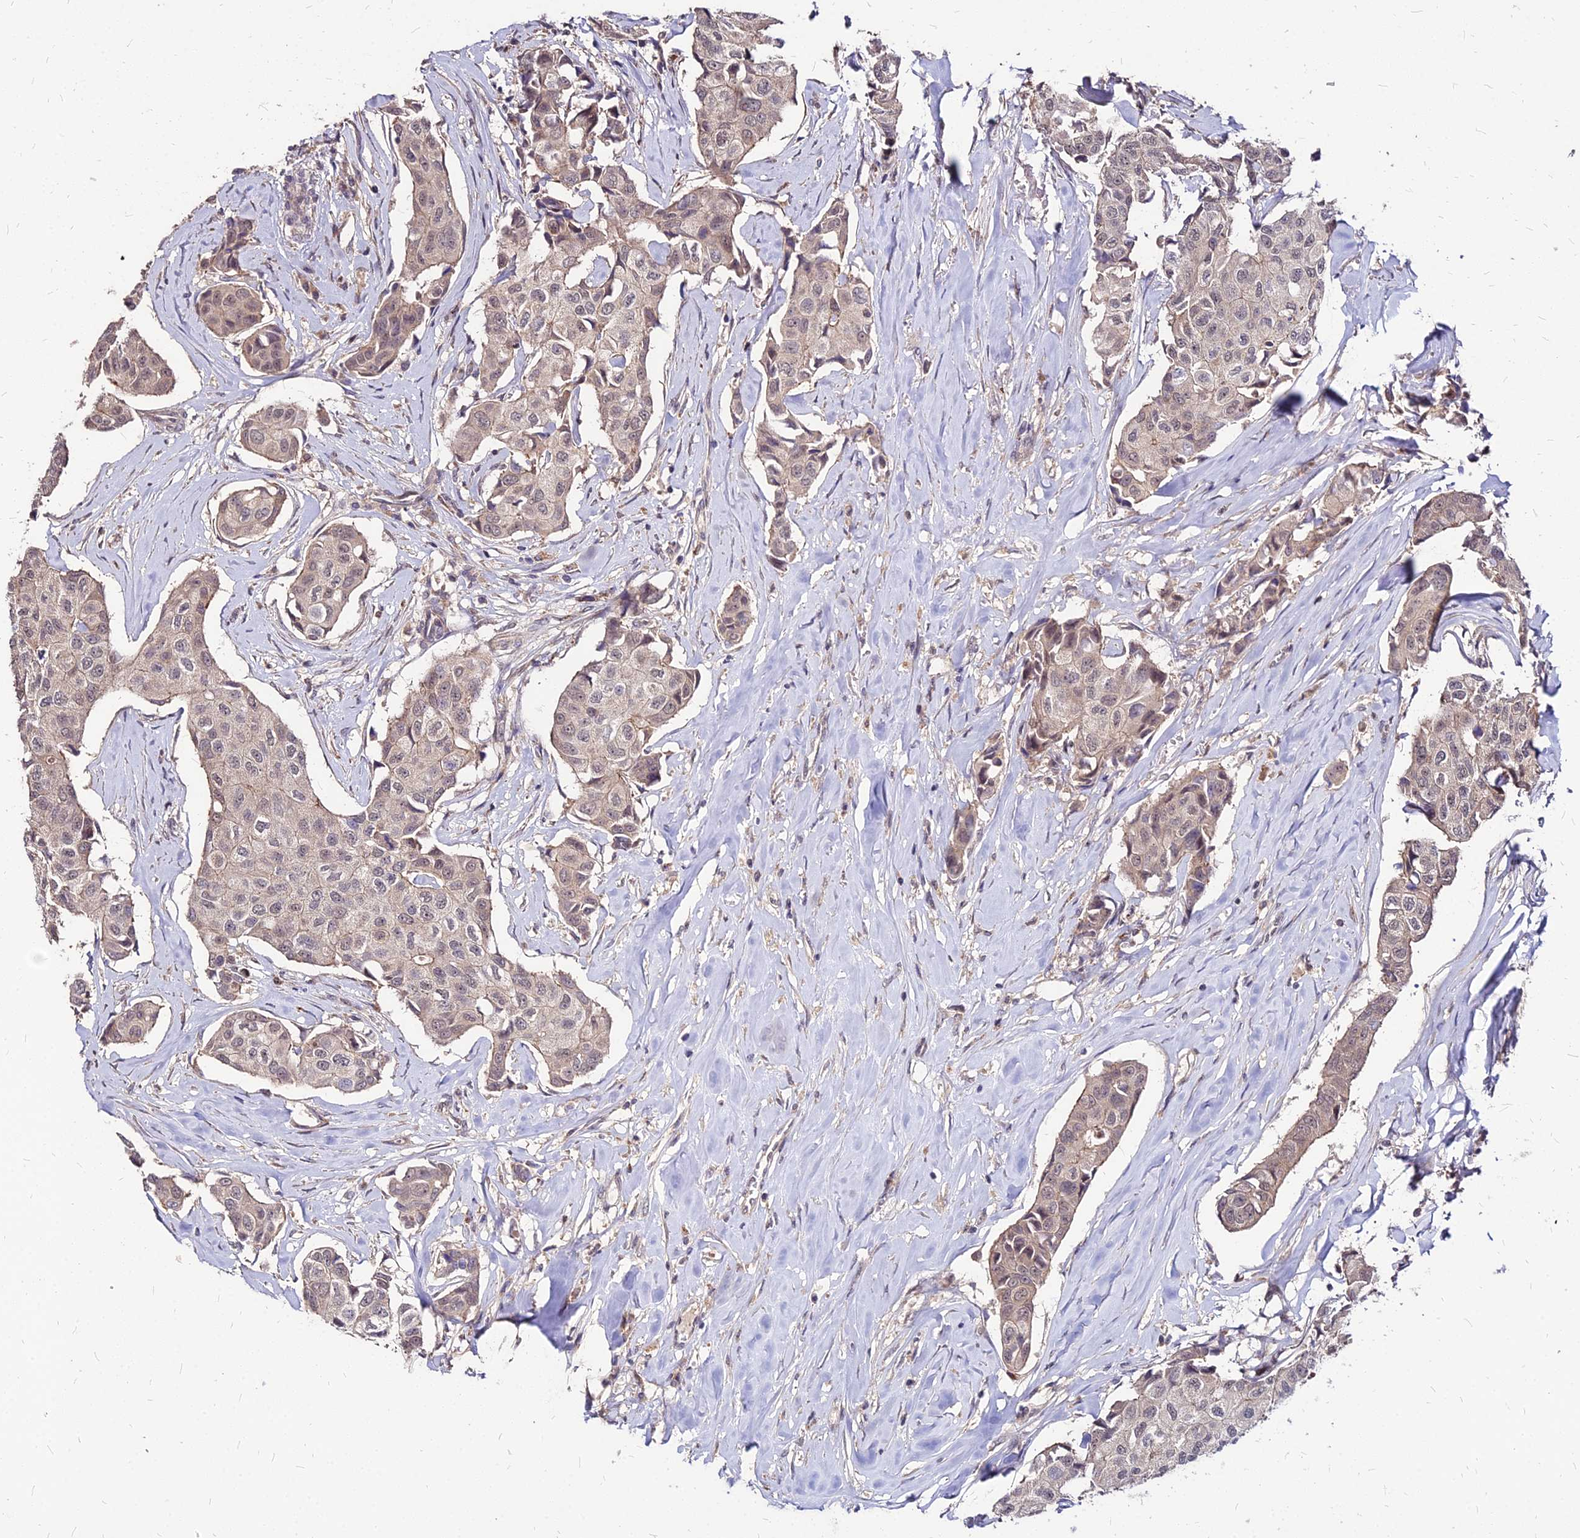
{"staining": {"intensity": "weak", "quantity": ">75%", "location": "cytoplasmic/membranous,nuclear"}, "tissue": "breast cancer", "cell_type": "Tumor cells", "image_type": "cancer", "snomed": [{"axis": "morphology", "description": "Duct carcinoma"}, {"axis": "topography", "description": "Breast"}], "caption": "A high-resolution micrograph shows immunohistochemistry (IHC) staining of infiltrating ductal carcinoma (breast), which reveals weak cytoplasmic/membranous and nuclear positivity in approximately >75% of tumor cells.", "gene": "APBA3", "patient": {"sex": "female", "age": 80}}